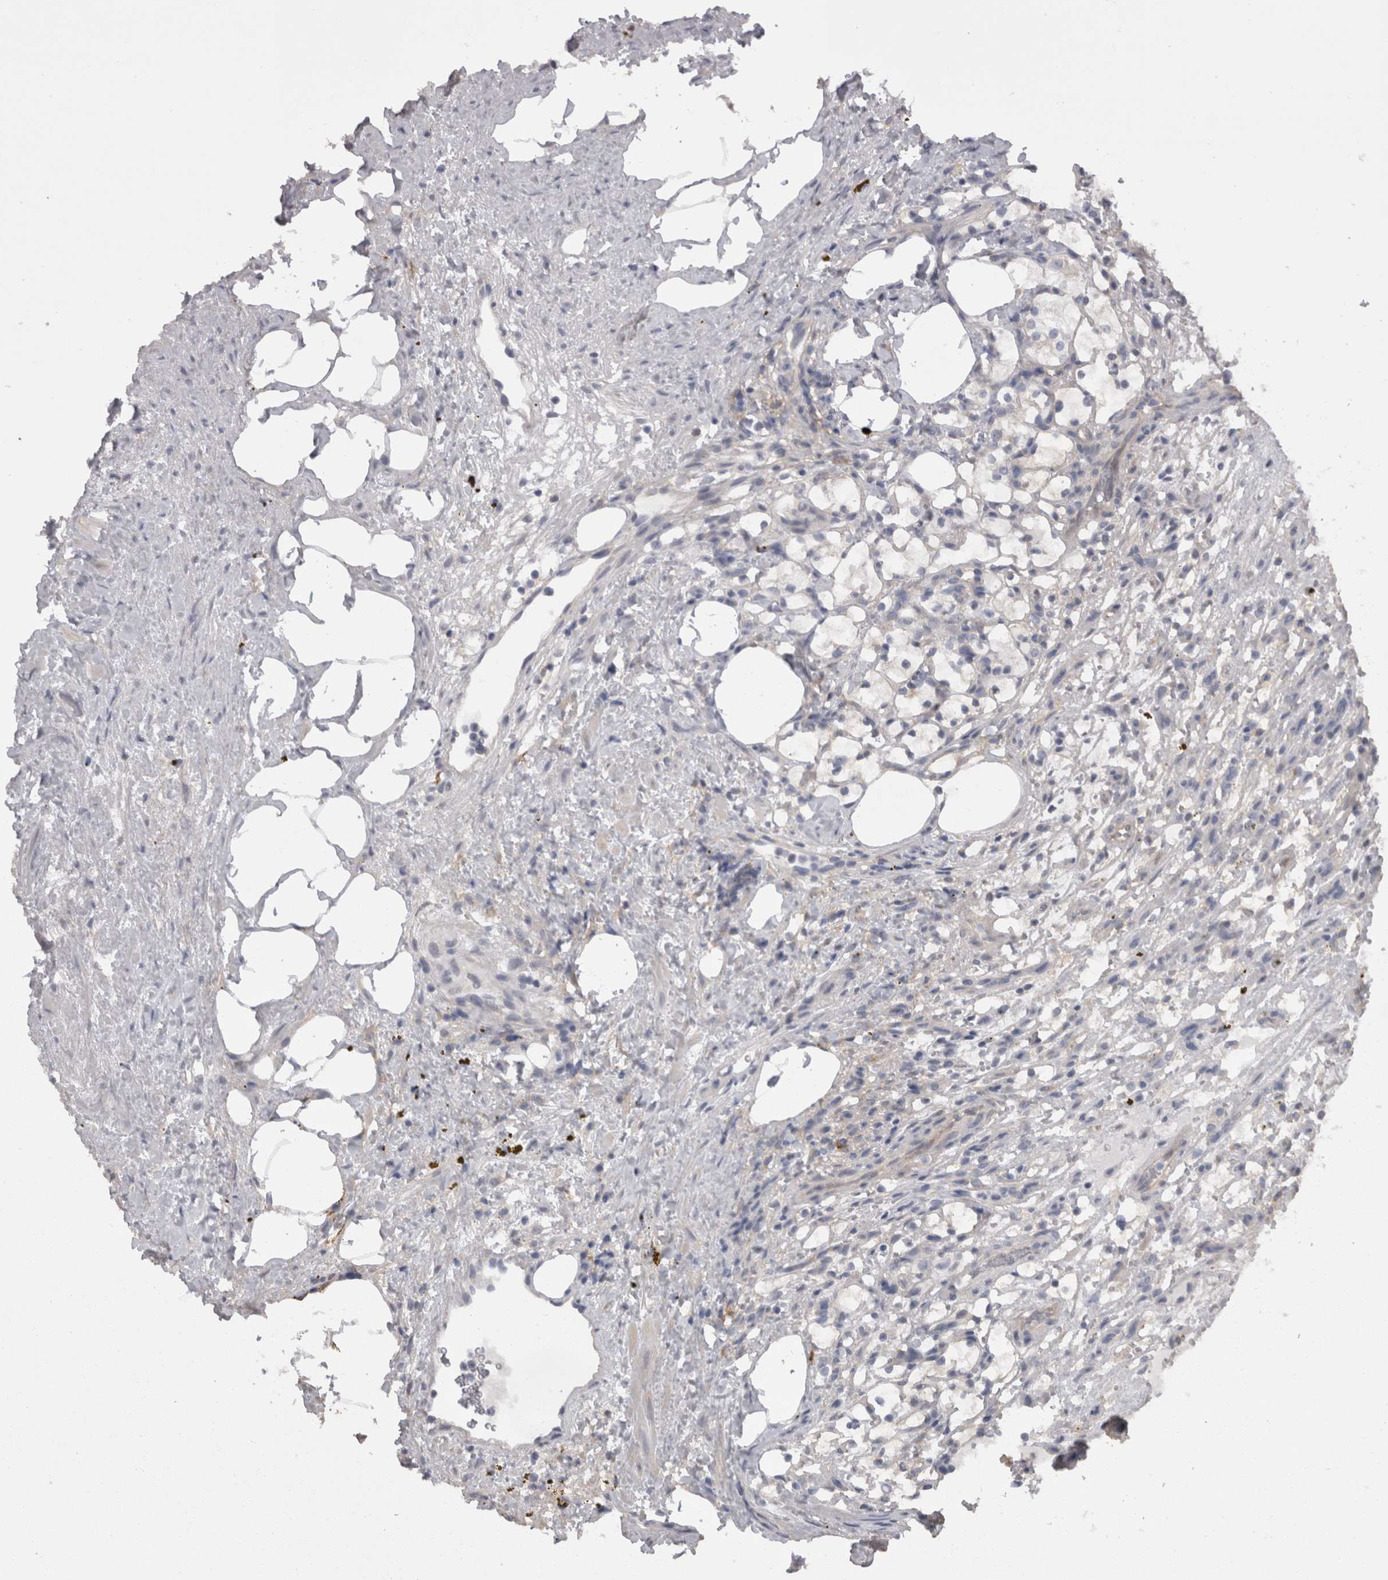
{"staining": {"intensity": "negative", "quantity": "none", "location": "none"}, "tissue": "renal cancer", "cell_type": "Tumor cells", "image_type": "cancer", "snomed": [{"axis": "morphology", "description": "Adenocarcinoma, NOS"}, {"axis": "topography", "description": "Kidney"}], "caption": "High magnification brightfield microscopy of renal cancer stained with DAB (brown) and counterstained with hematoxylin (blue): tumor cells show no significant staining.", "gene": "CAMK2D", "patient": {"sex": "female", "age": 69}}